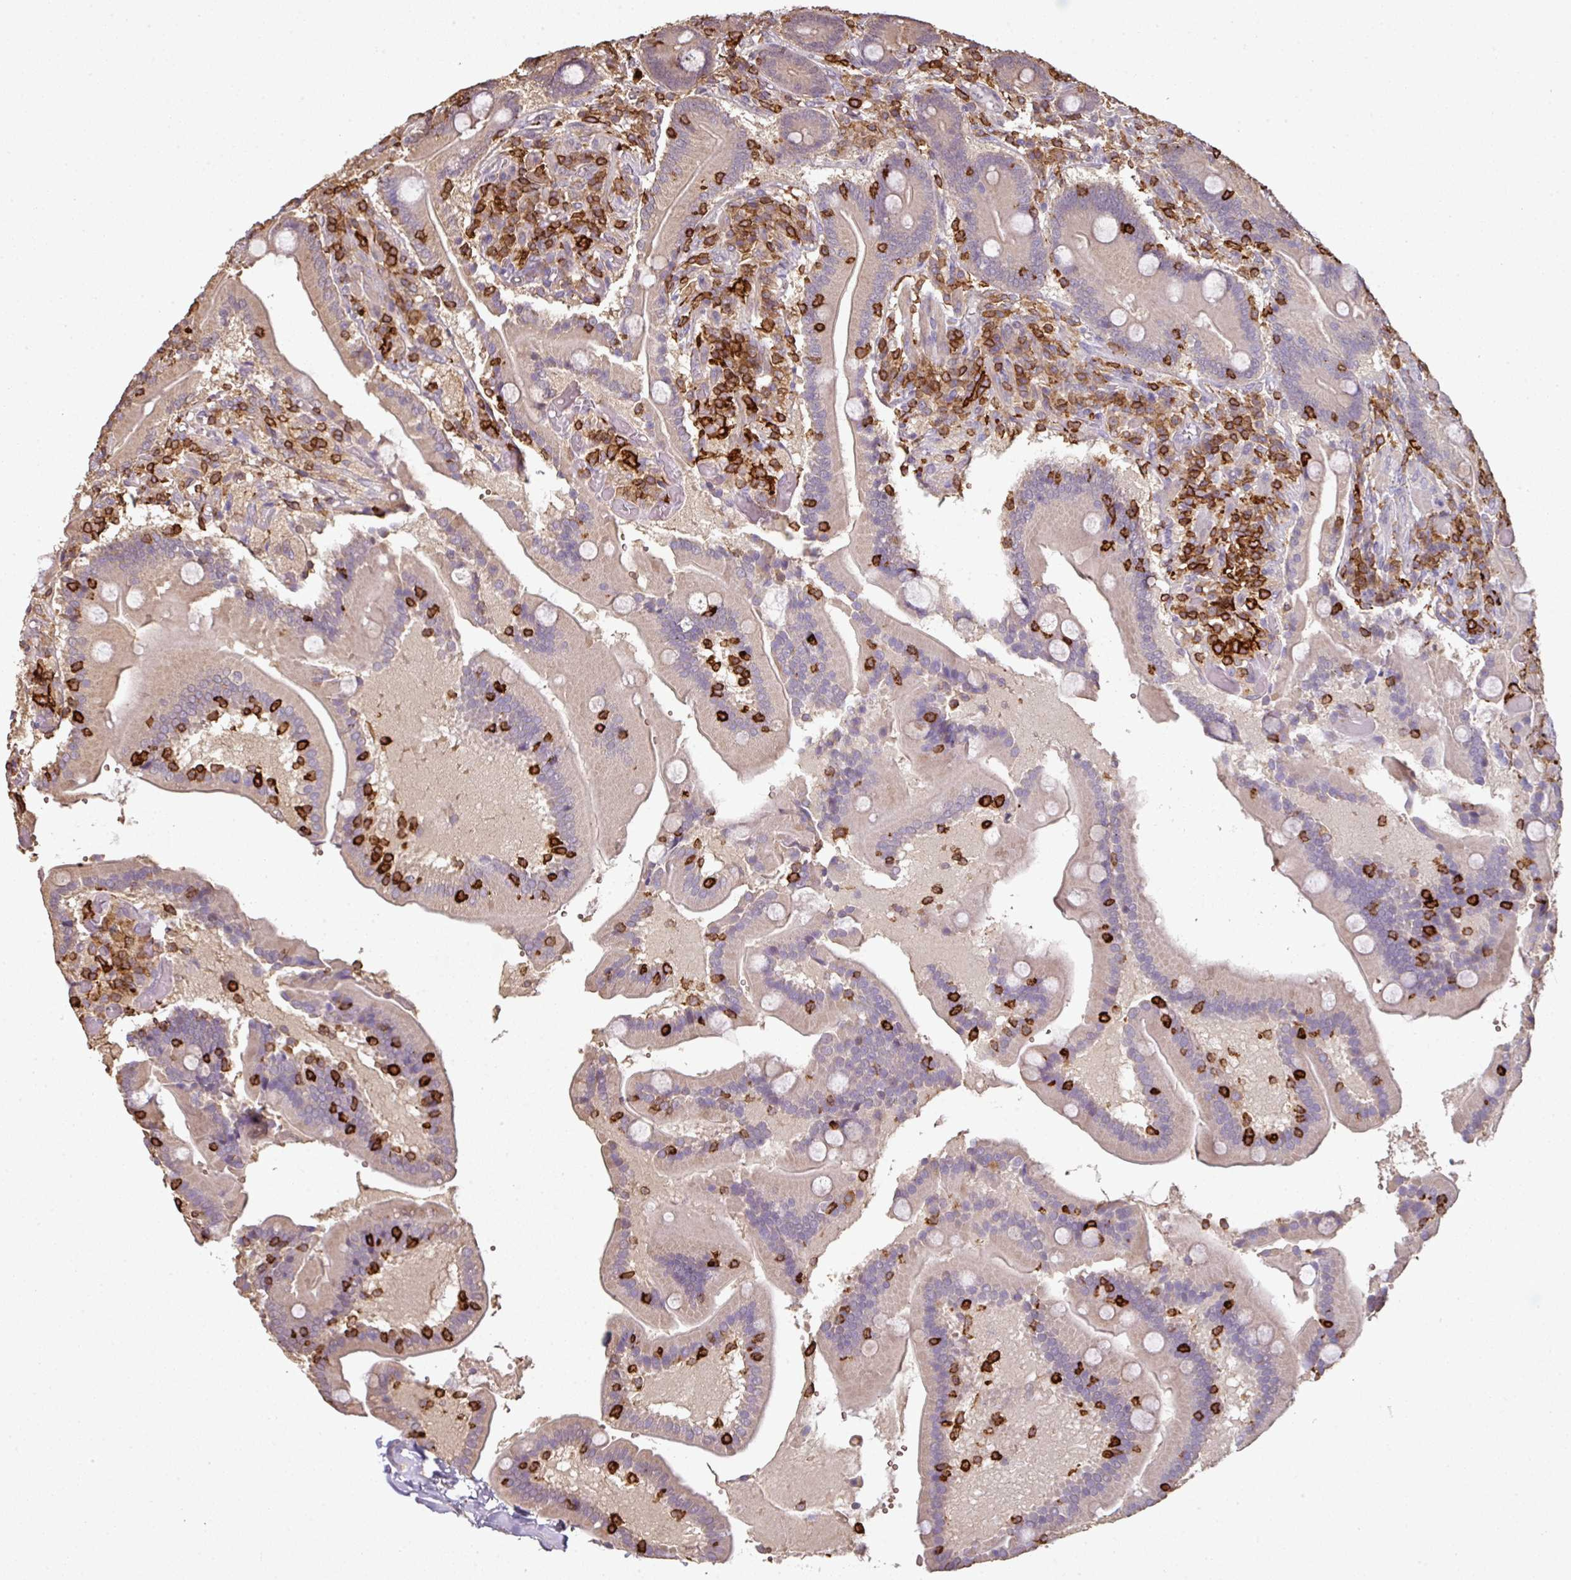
{"staining": {"intensity": "negative", "quantity": "none", "location": "none"}, "tissue": "duodenum", "cell_type": "Glandular cells", "image_type": "normal", "snomed": [{"axis": "morphology", "description": "Normal tissue, NOS"}, {"axis": "topography", "description": "Duodenum"}], "caption": "Glandular cells are negative for brown protein staining in unremarkable duodenum. (Brightfield microscopy of DAB immunohistochemistry at high magnification).", "gene": "OLFML2B", "patient": {"sex": "female", "age": 62}}